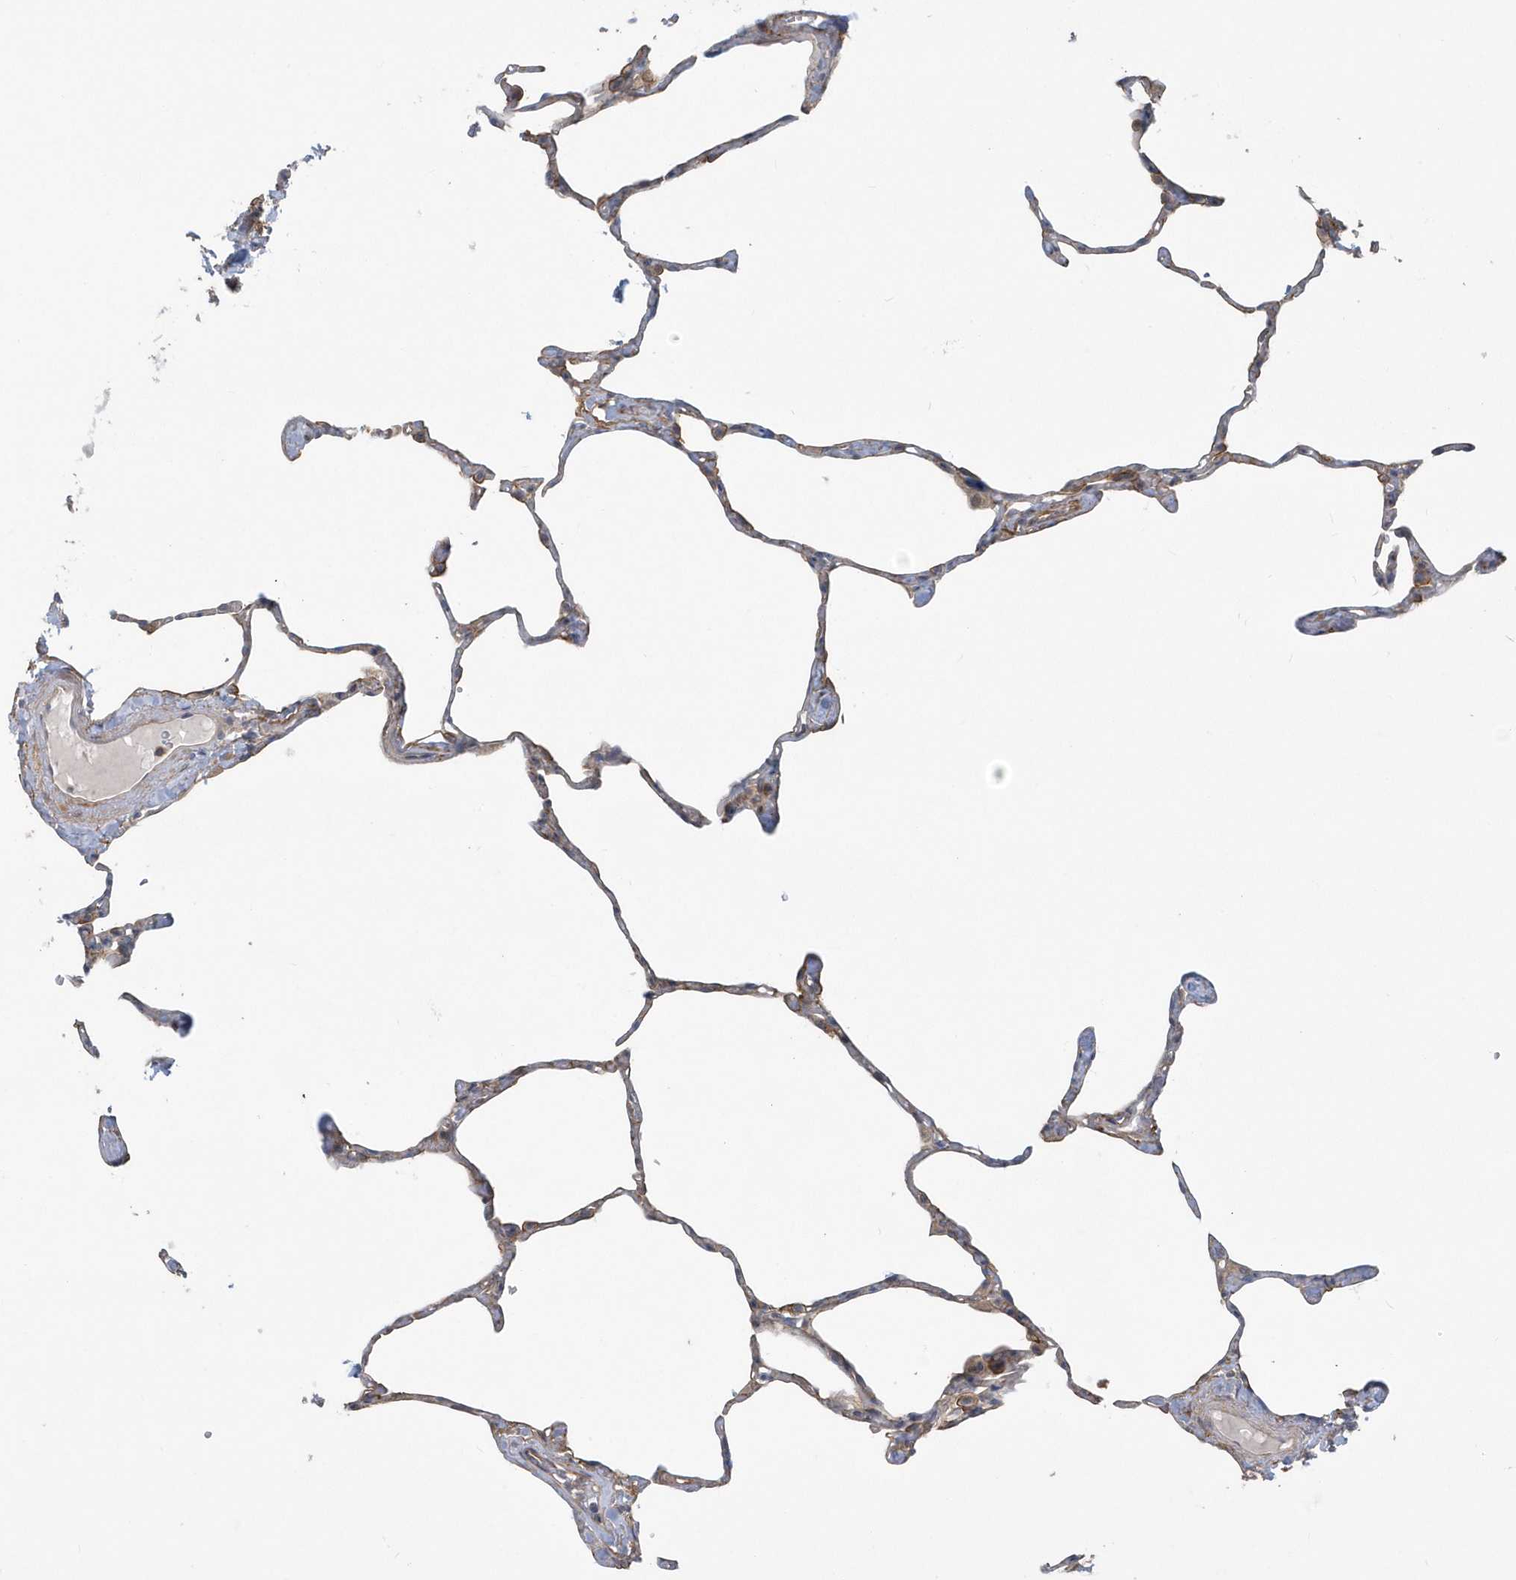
{"staining": {"intensity": "negative", "quantity": "none", "location": "none"}, "tissue": "lung", "cell_type": "Alveolar cells", "image_type": "normal", "snomed": [{"axis": "morphology", "description": "Normal tissue, NOS"}, {"axis": "topography", "description": "Lung"}], "caption": "The photomicrograph demonstrates no significant expression in alveolar cells of lung.", "gene": "RAI14", "patient": {"sex": "male", "age": 65}}